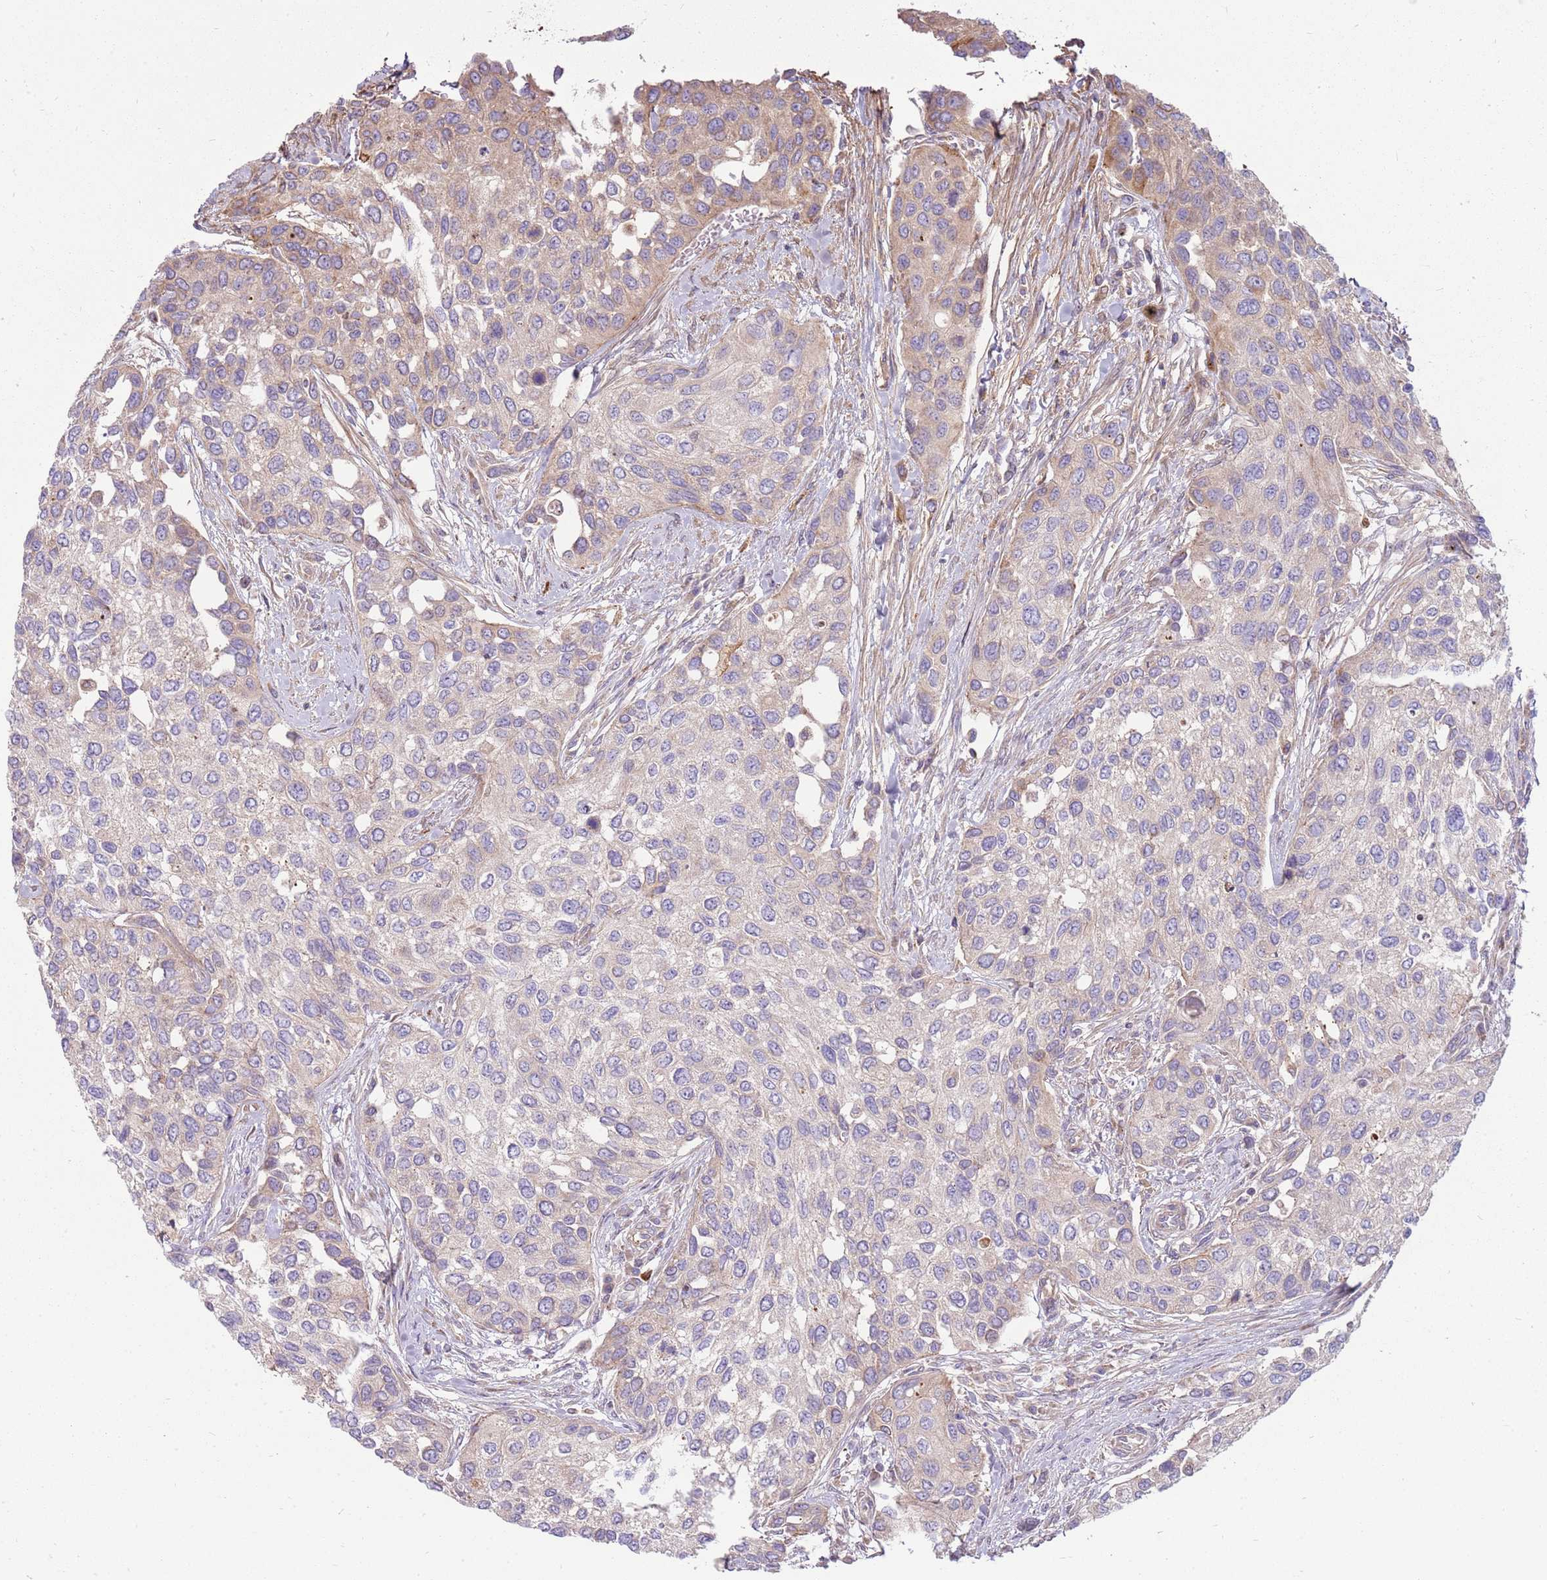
{"staining": {"intensity": "weak", "quantity": "<25%", "location": "cytoplasmic/membranous"}, "tissue": "urothelial cancer", "cell_type": "Tumor cells", "image_type": "cancer", "snomed": [{"axis": "morphology", "description": "Normal tissue, NOS"}, {"axis": "morphology", "description": "Urothelial carcinoma, High grade"}, {"axis": "topography", "description": "Vascular tissue"}, {"axis": "topography", "description": "Urinary bladder"}], "caption": "This is an immunohistochemistry image of urothelial cancer. There is no positivity in tumor cells.", "gene": "EMC1", "patient": {"sex": "female", "age": 56}}